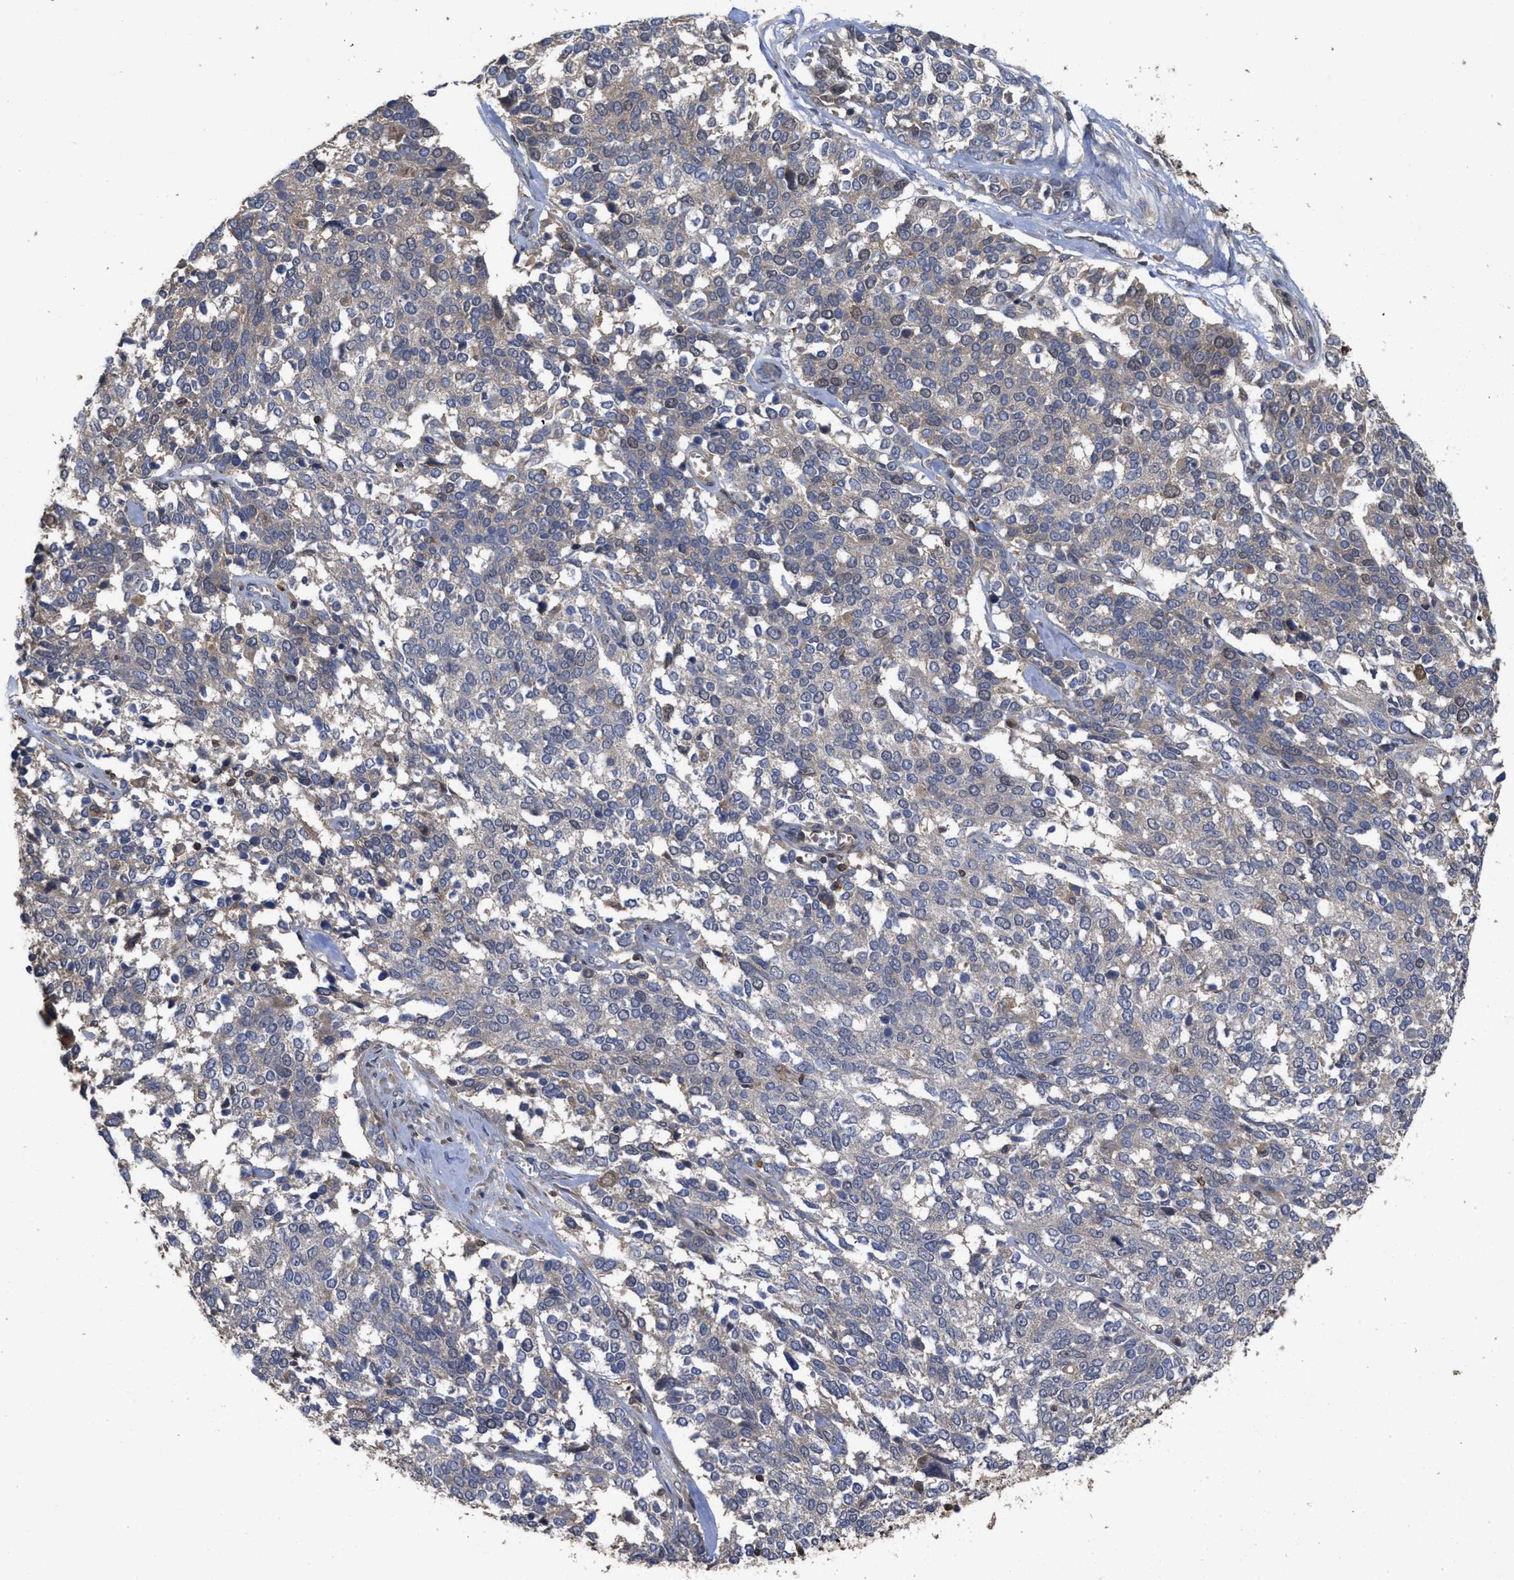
{"staining": {"intensity": "weak", "quantity": "<25%", "location": "cytoplasmic/membranous"}, "tissue": "ovarian cancer", "cell_type": "Tumor cells", "image_type": "cancer", "snomed": [{"axis": "morphology", "description": "Cystadenocarcinoma, serous, NOS"}, {"axis": "topography", "description": "Ovary"}], "caption": "There is no significant positivity in tumor cells of serous cystadenocarcinoma (ovarian).", "gene": "CBR3", "patient": {"sex": "female", "age": 44}}